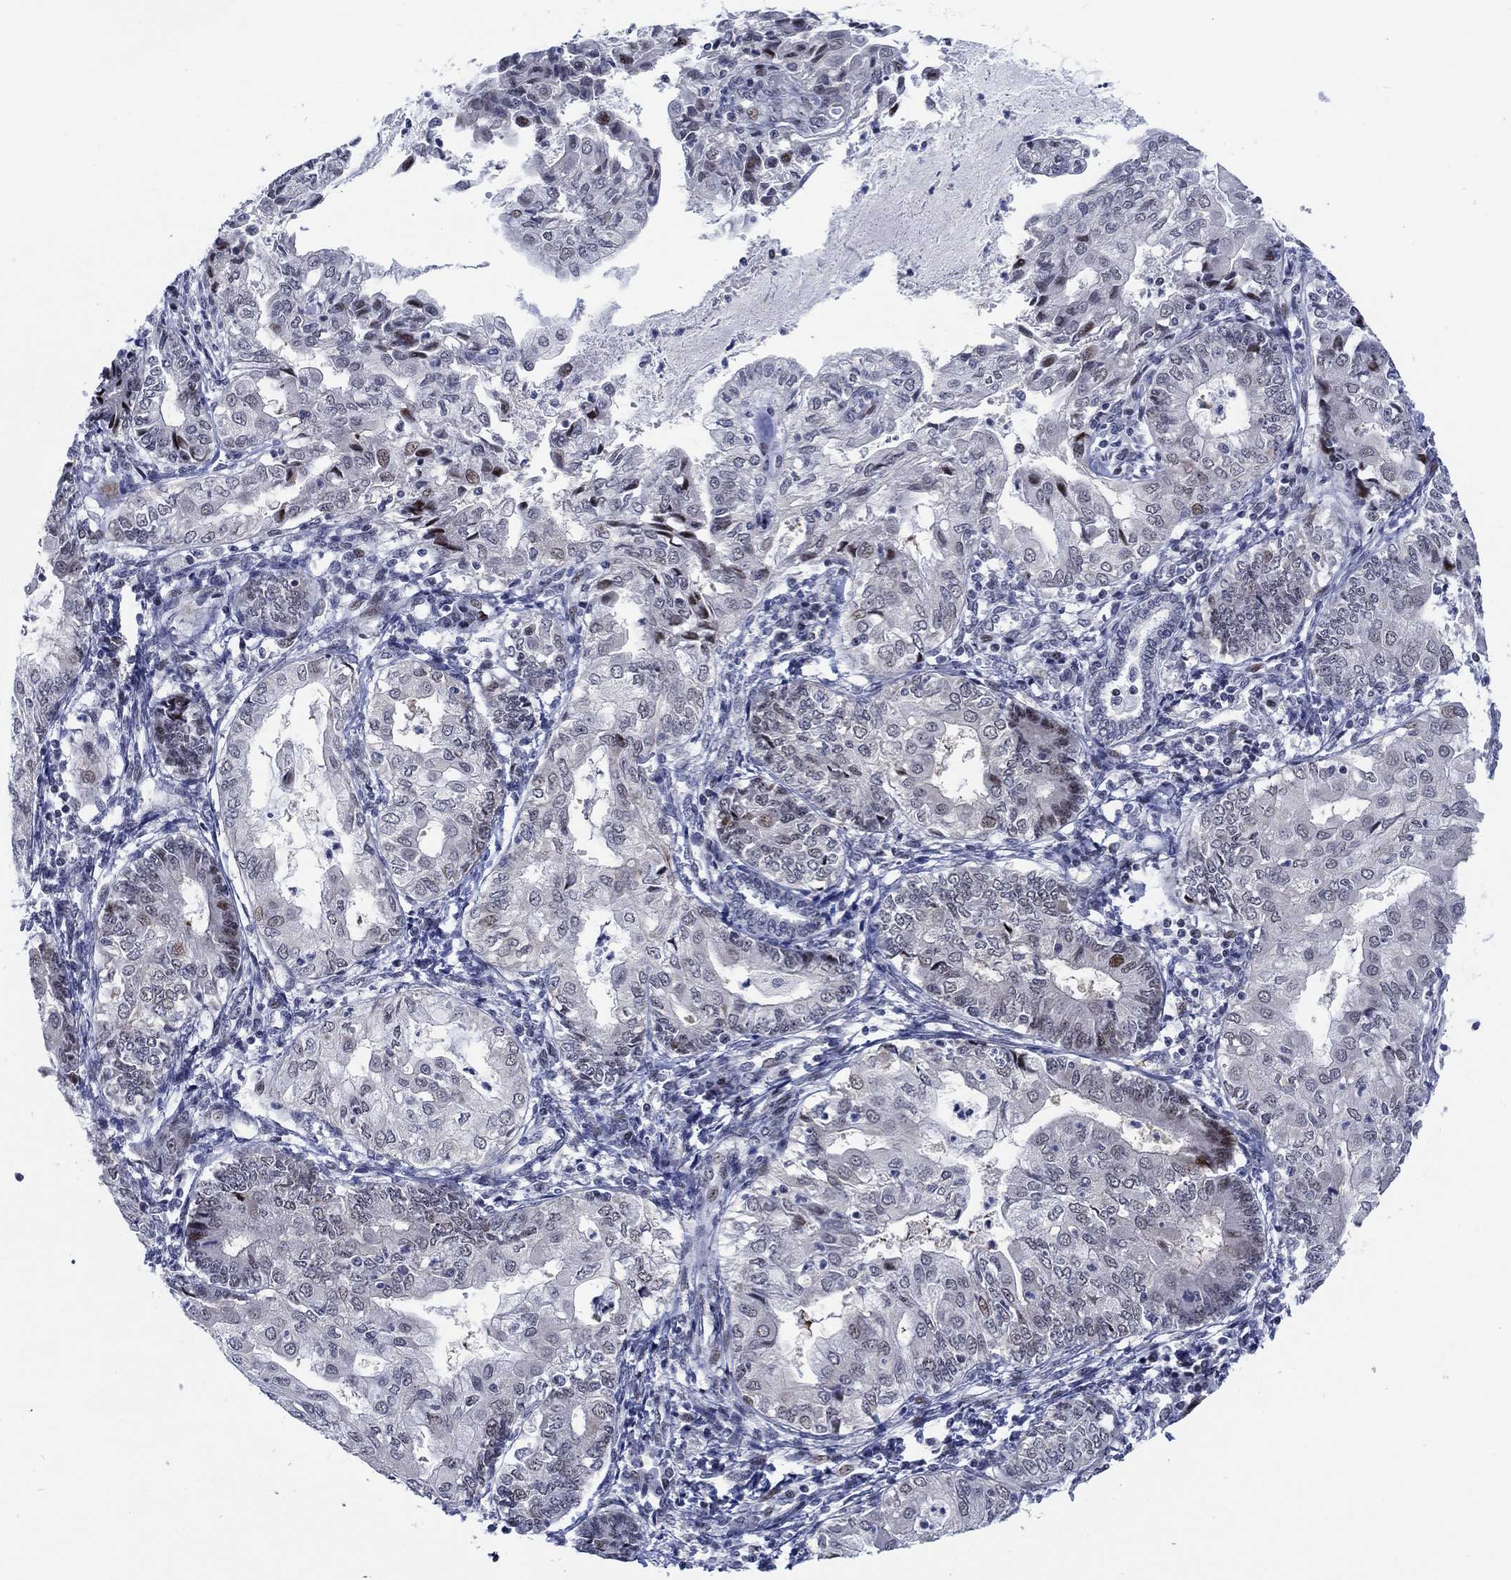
{"staining": {"intensity": "negative", "quantity": "none", "location": "none"}, "tissue": "endometrial cancer", "cell_type": "Tumor cells", "image_type": "cancer", "snomed": [{"axis": "morphology", "description": "Adenocarcinoma, NOS"}, {"axis": "topography", "description": "Endometrium"}], "caption": "Immunohistochemistry photomicrograph of neoplastic tissue: human endometrial cancer stained with DAB (3,3'-diaminobenzidine) exhibits no significant protein staining in tumor cells. (Stains: DAB IHC with hematoxylin counter stain, Microscopy: brightfield microscopy at high magnification).", "gene": "NEU3", "patient": {"sex": "female", "age": 68}}